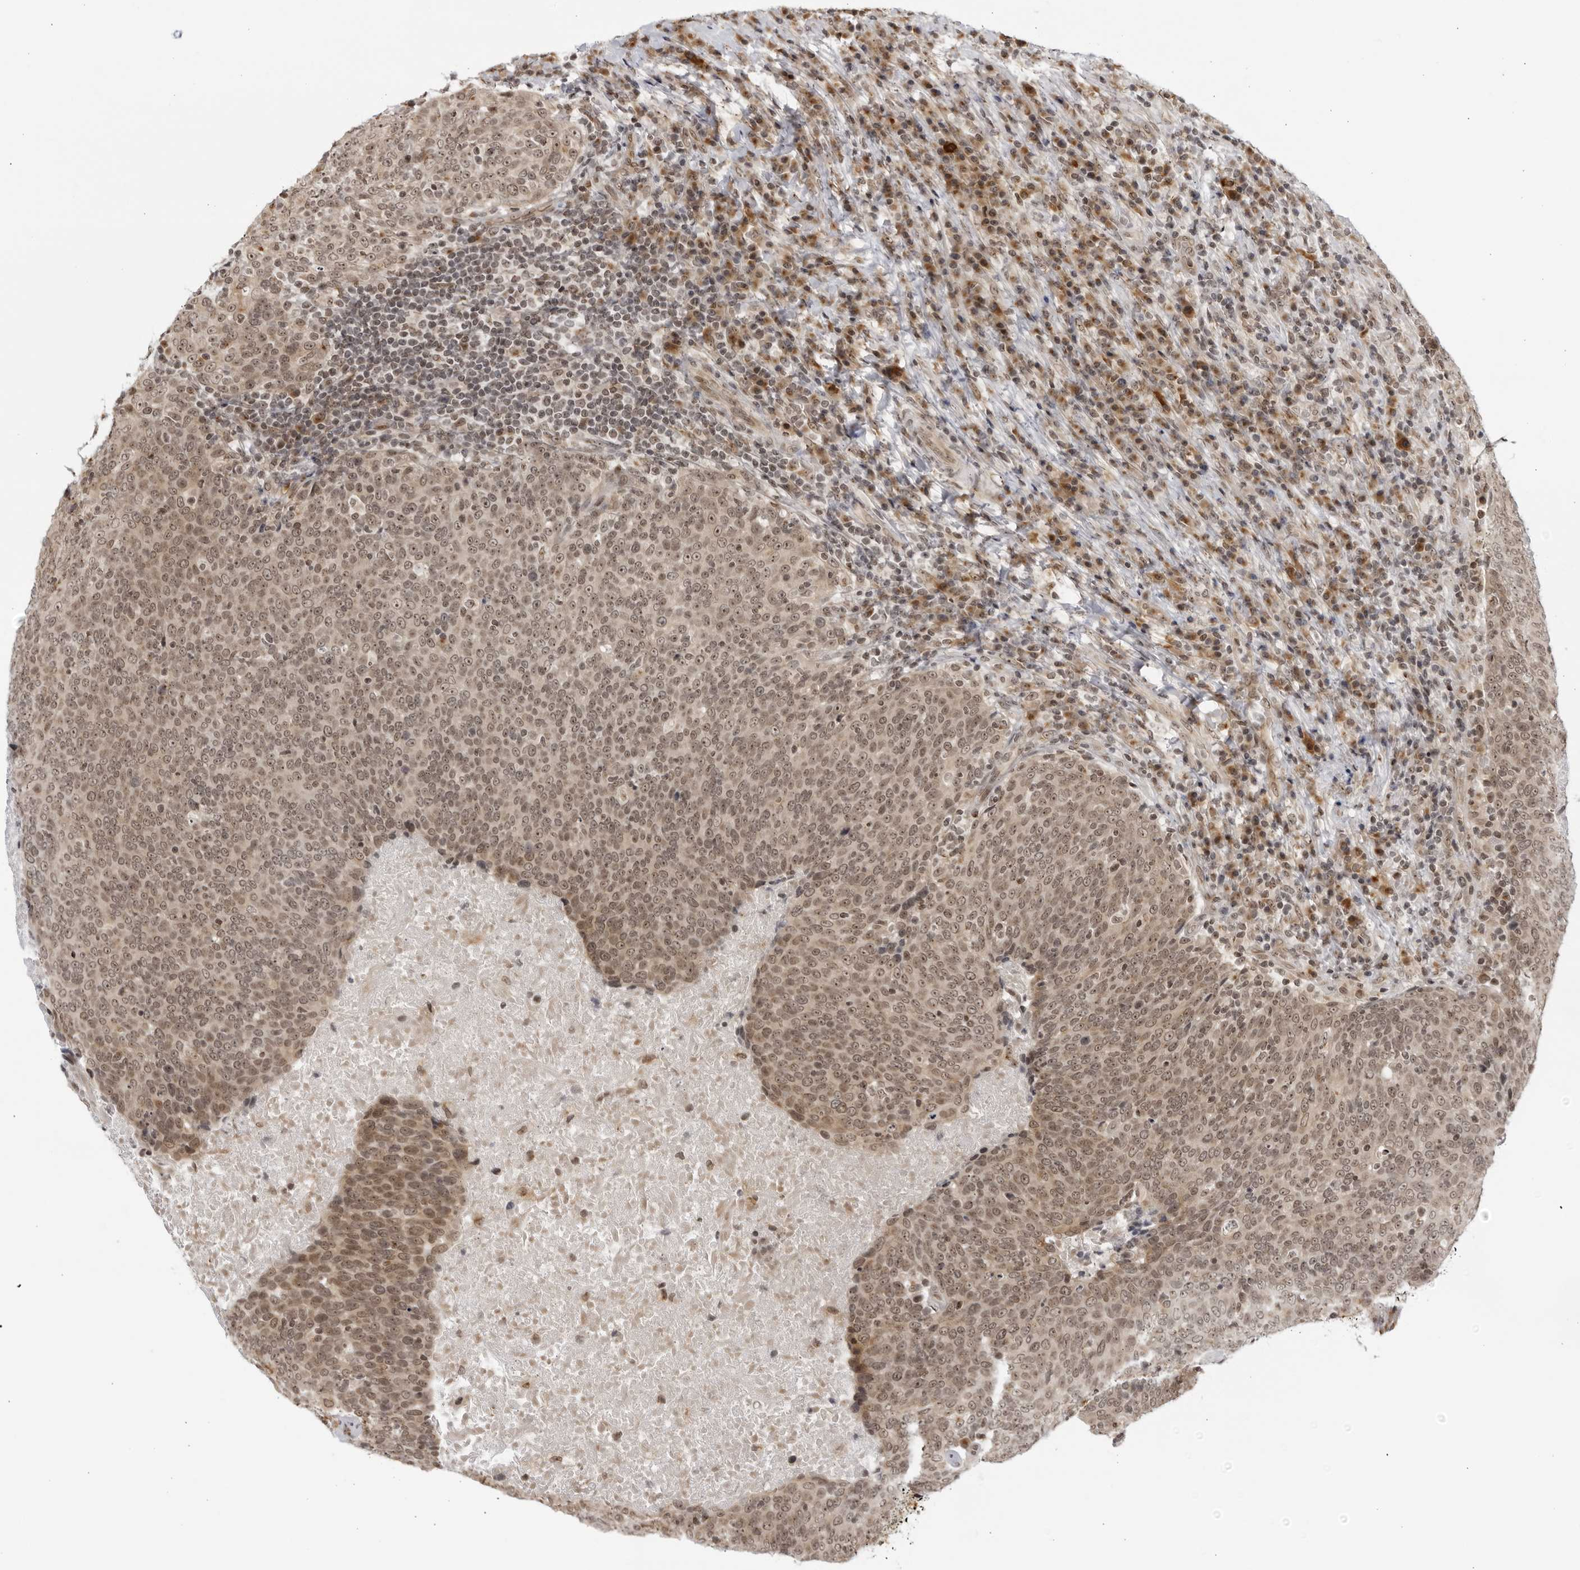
{"staining": {"intensity": "weak", "quantity": ">75%", "location": "nuclear"}, "tissue": "head and neck cancer", "cell_type": "Tumor cells", "image_type": "cancer", "snomed": [{"axis": "morphology", "description": "Squamous cell carcinoma, NOS"}, {"axis": "morphology", "description": "Squamous cell carcinoma, metastatic, NOS"}, {"axis": "topography", "description": "Lymph node"}, {"axis": "topography", "description": "Head-Neck"}], "caption": "This histopathology image shows immunohistochemistry (IHC) staining of human head and neck metastatic squamous cell carcinoma, with low weak nuclear positivity in about >75% of tumor cells.", "gene": "RASGEF1C", "patient": {"sex": "male", "age": 62}}